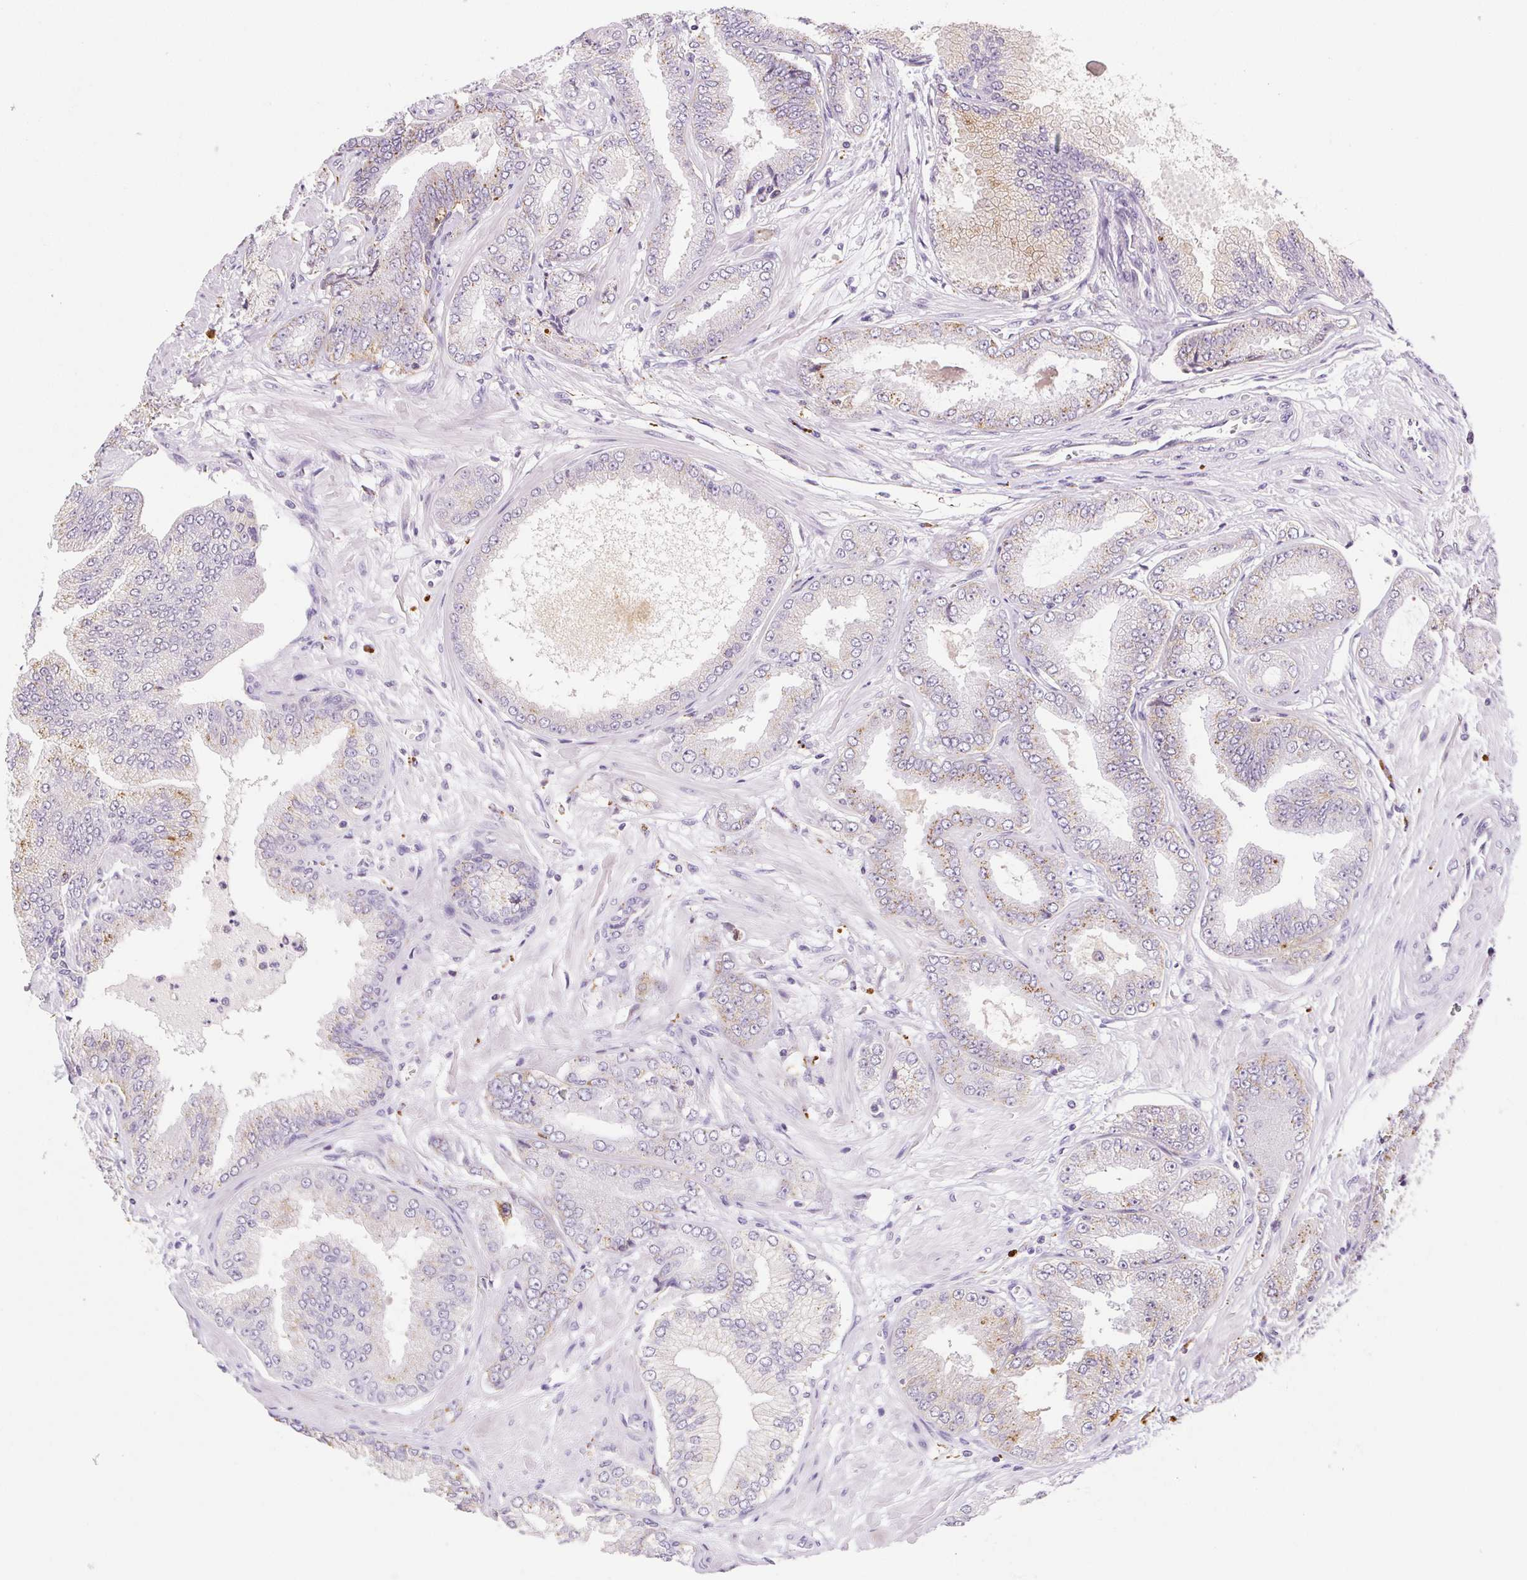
{"staining": {"intensity": "weak", "quantity": "<25%", "location": "cytoplasmic/membranous"}, "tissue": "prostate cancer", "cell_type": "Tumor cells", "image_type": "cancer", "snomed": [{"axis": "morphology", "description": "Adenocarcinoma, Low grade"}, {"axis": "topography", "description": "Prostate"}], "caption": "Human prostate cancer stained for a protein using immunohistochemistry (IHC) reveals no expression in tumor cells.", "gene": "LIPA", "patient": {"sex": "male", "age": 55}}